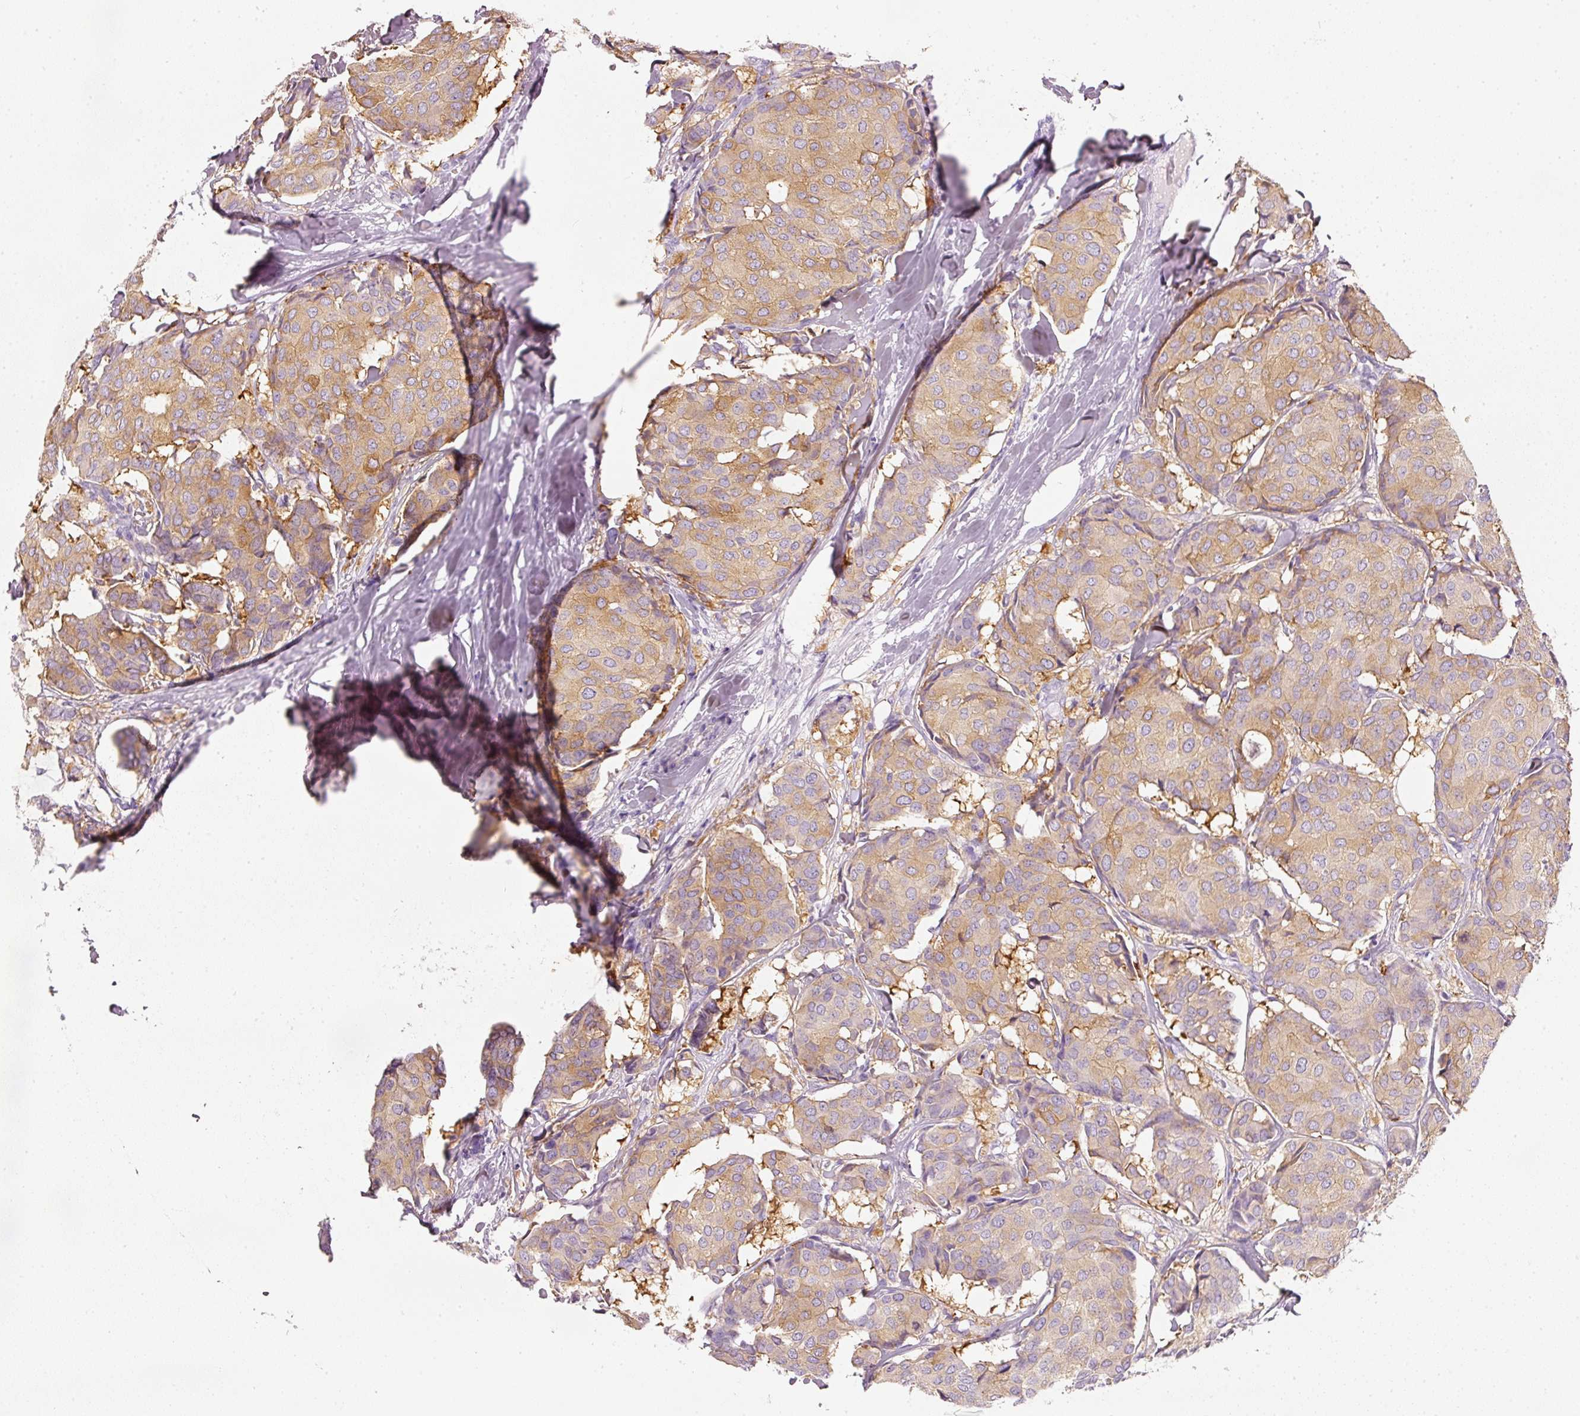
{"staining": {"intensity": "moderate", "quantity": "25%-75%", "location": "cytoplasmic/membranous"}, "tissue": "breast cancer", "cell_type": "Tumor cells", "image_type": "cancer", "snomed": [{"axis": "morphology", "description": "Duct carcinoma"}, {"axis": "topography", "description": "Breast"}], "caption": "Breast cancer tissue reveals moderate cytoplasmic/membranous staining in approximately 25%-75% of tumor cells, visualized by immunohistochemistry.", "gene": "PDXDC1", "patient": {"sex": "female", "age": 75}}